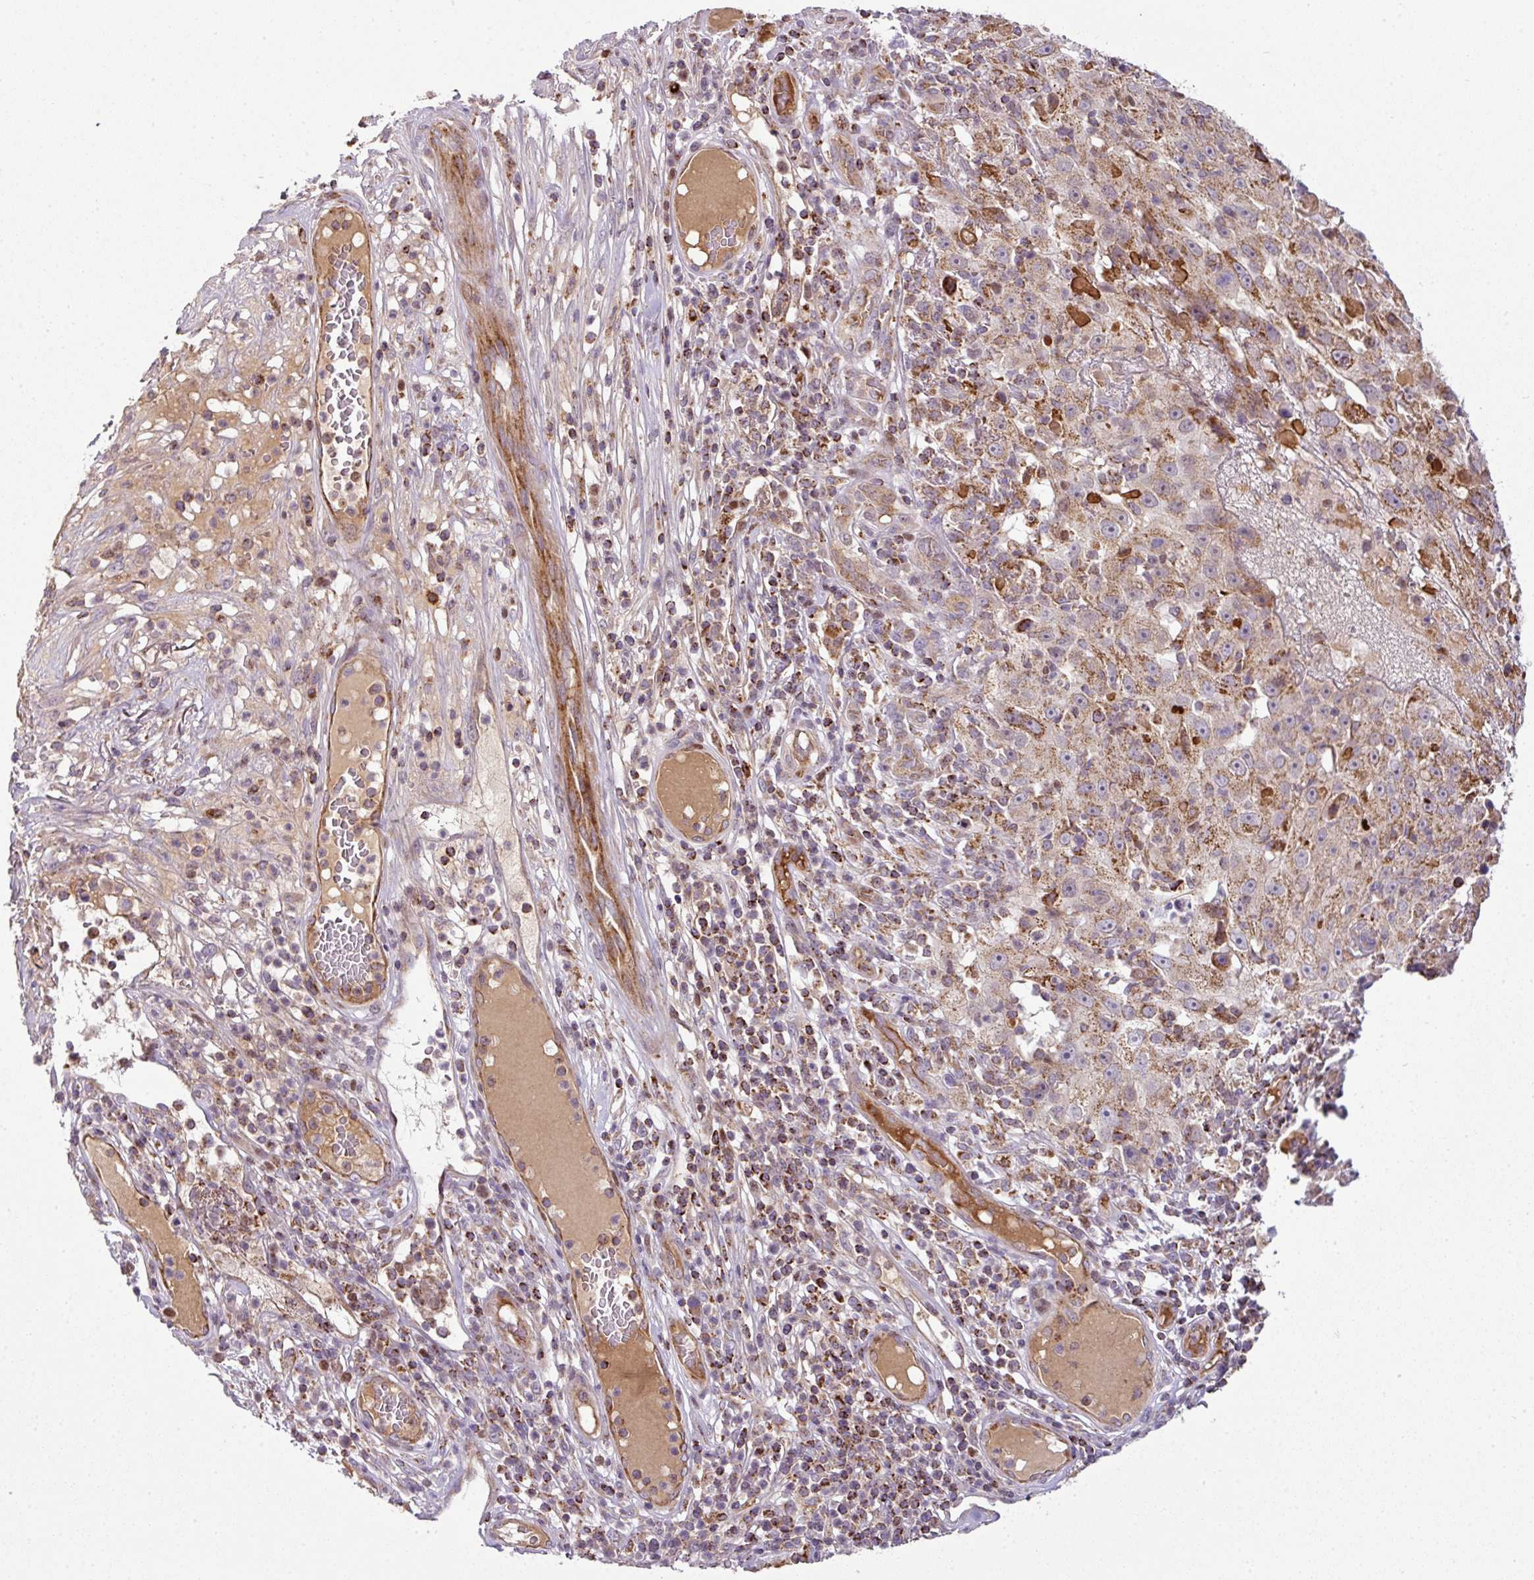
{"staining": {"intensity": "moderate", "quantity": ">75%", "location": "cytoplasmic/membranous"}, "tissue": "skin cancer", "cell_type": "Tumor cells", "image_type": "cancer", "snomed": [{"axis": "morphology", "description": "Squamous cell carcinoma, NOS"}, {"axis": "topography", "description": "Skin"}], "caption": "Approximately >75% of tumor cells in human skin squamous cell carcinoma show moderate cytoplasmic/membranous protein expression as visualized by brown immunohistochemical staining.", "gene": "PRELID3B", "patient": {"sex": "female", "age": 87}}